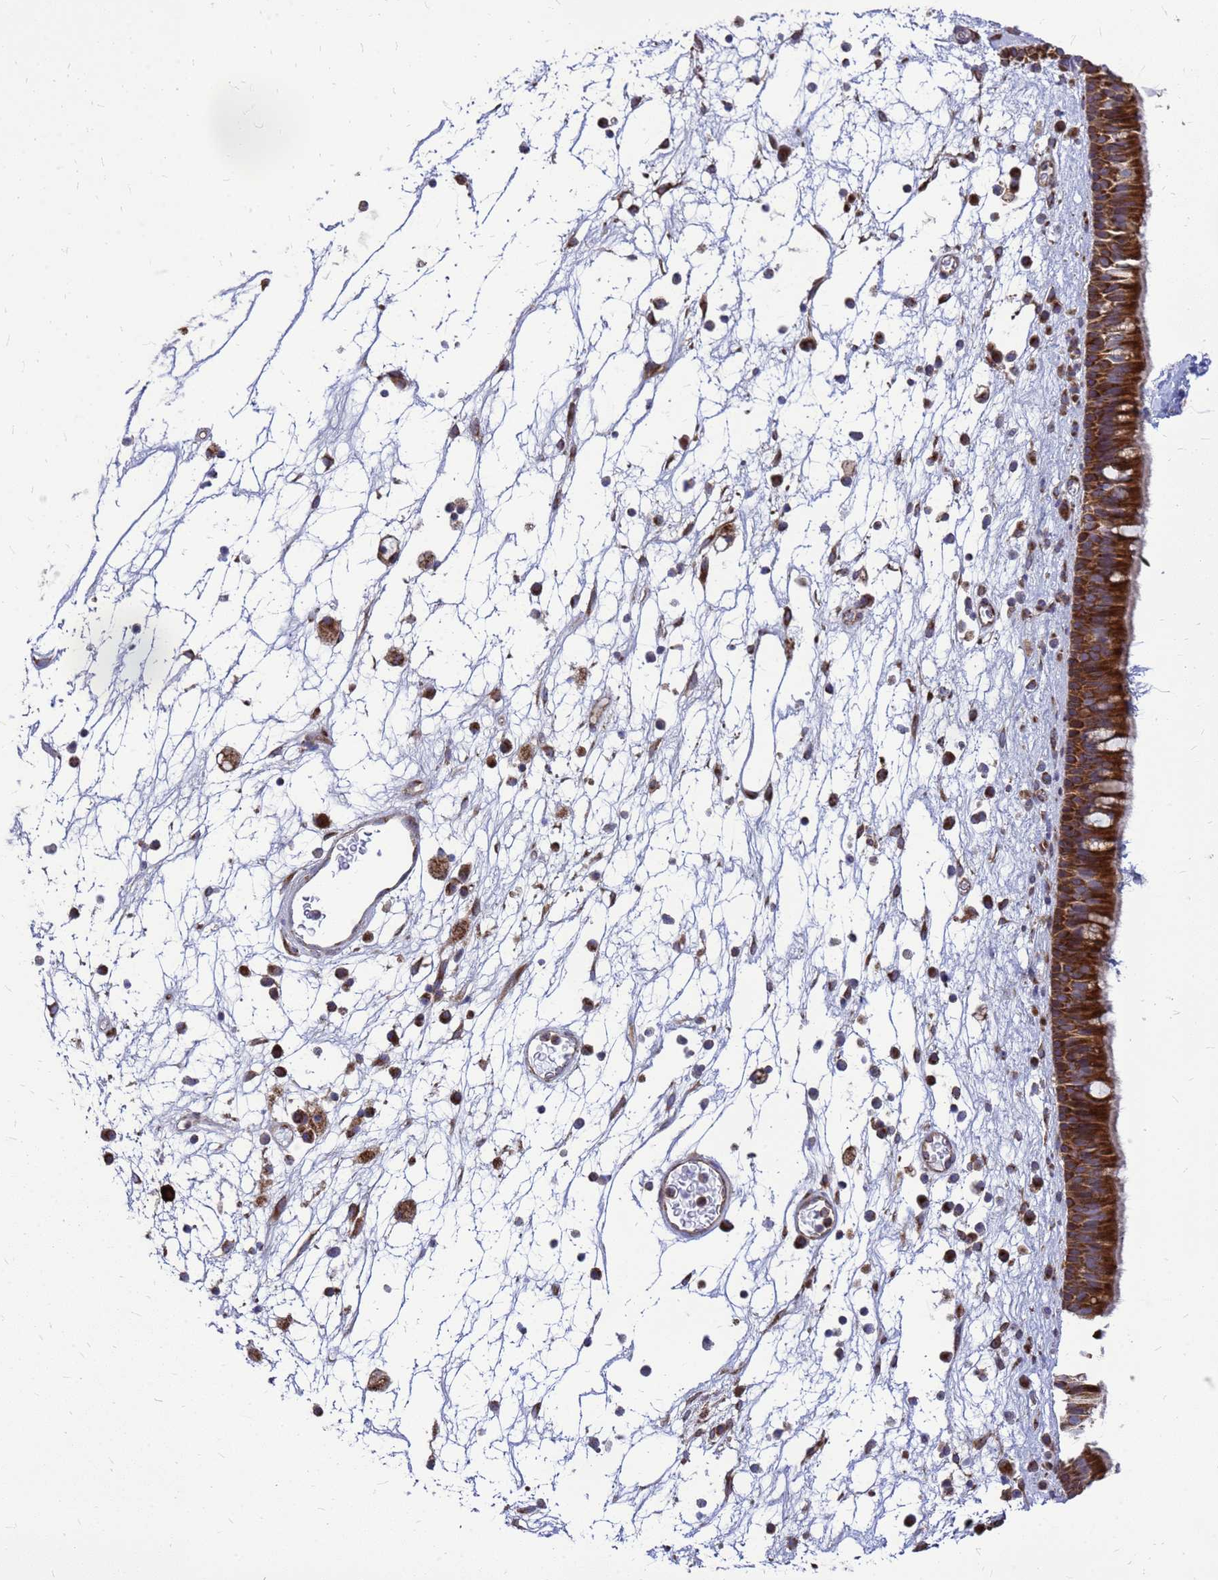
{"staining": {"intensity": "strong", "quantity": ">75%", "location": "cytoplasmic/membranous"}, "tissue": "nasopharynx", "cell_type": "Respiratory epithelial cells", "image_type": "normal", "snomed": [{"axis": "morphology", "description": "Normal tissue, NOS"}, {"axis": "morphology", "description": "Inflammation, NOS"}, {"axis": "morphology", "description": "Malignant melanoma, Metastatic site"}, {"axis": "topography", "description": "Nasopharynx"}], "caption": "A brown stain highlights strong cytoplasmic/membranous staining of a protein in respiratory epithelial cells of benign nasopharynx. Immunohistochemistry (ihc) stains the protein in brown and the nuclei are stained blue.", "gene": "FSTL4", "patient": {"sex": "male", "age": 70}}